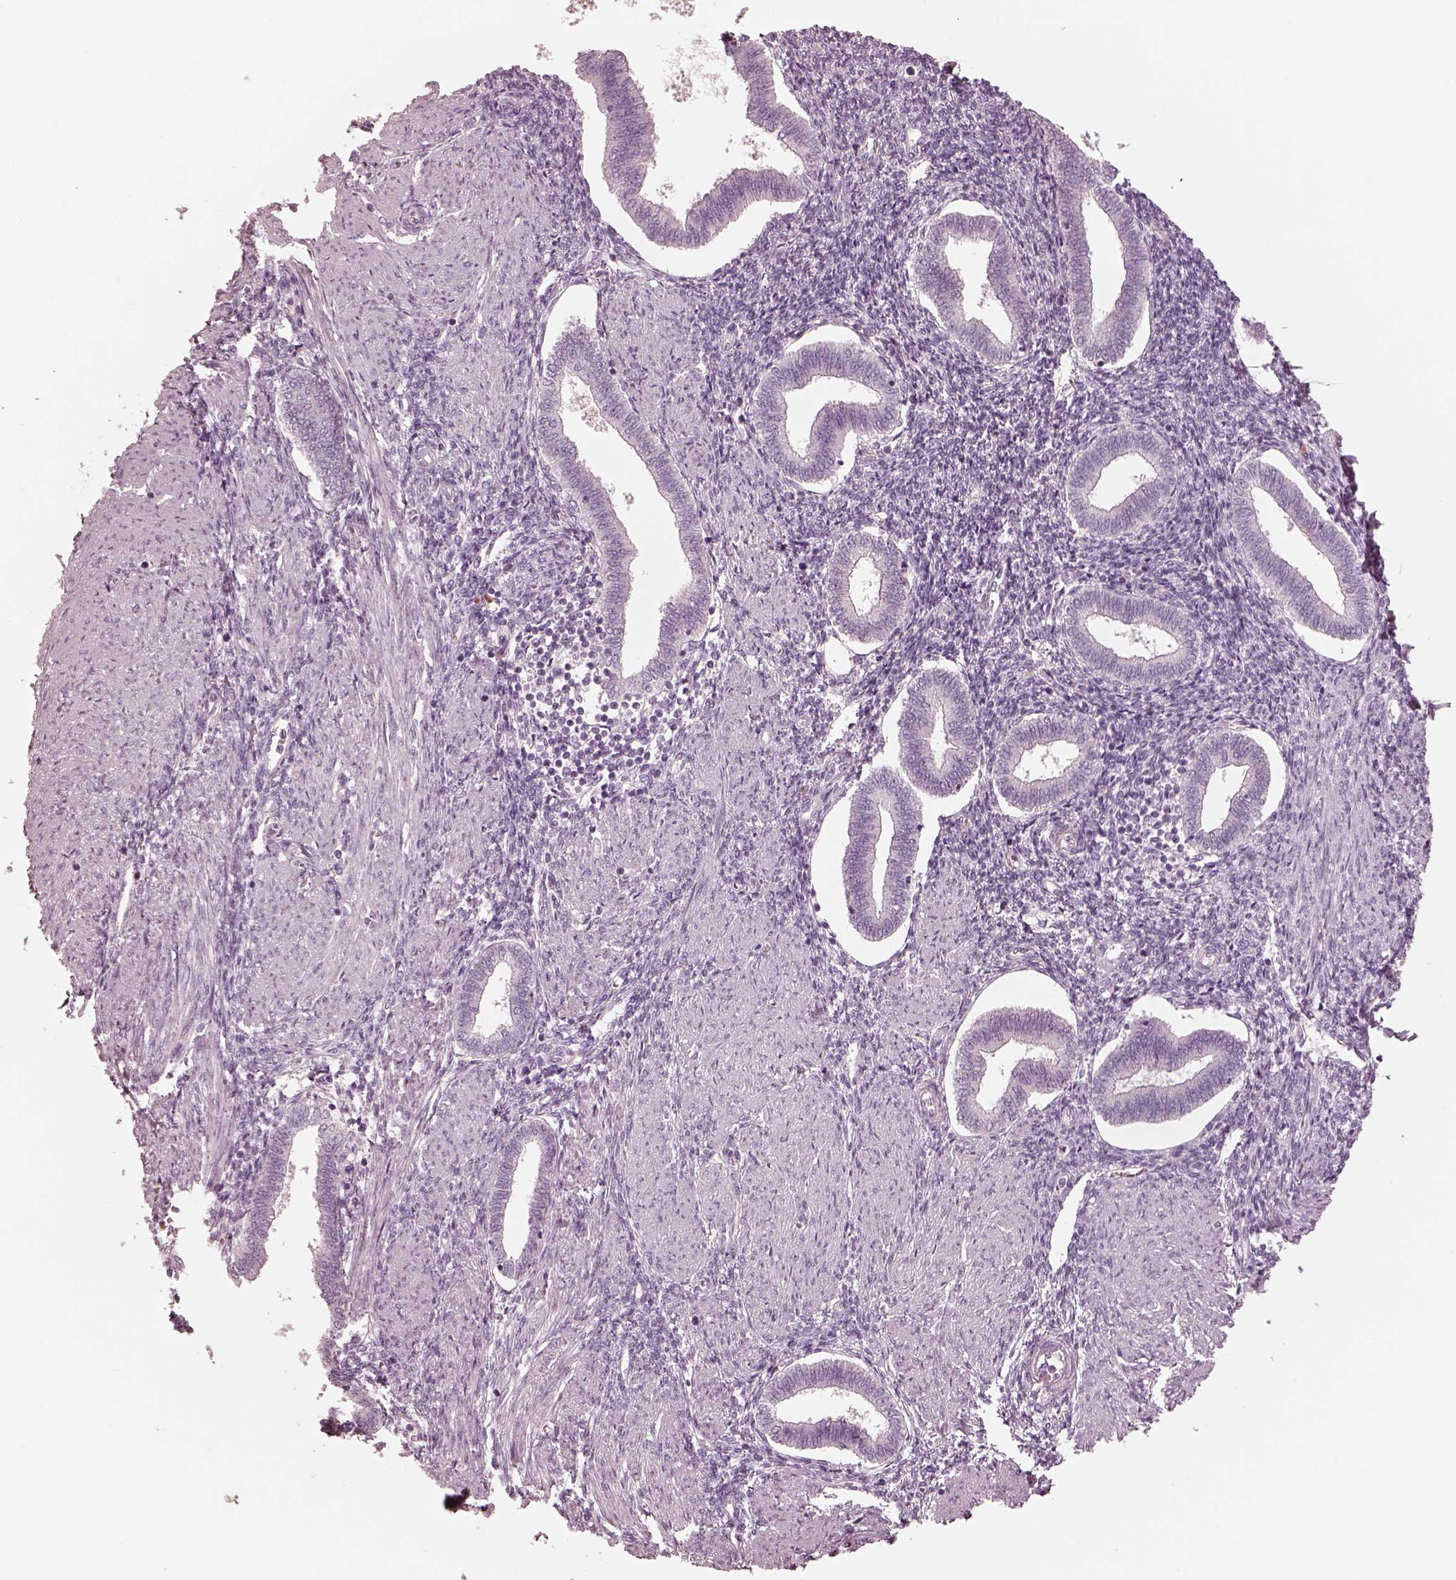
{"staining": {"intensity": "negative", "quantity": "none", "location": "none"}, "tissue": "endometrium", "cell_type": "Cells in endometrial stroma", "image_type": "normal", "snomed": [{"axis": "morphology", "description": "Normal tissue, NOS"}, {"axis": "topography", "description": "Endometrium"}], "caption": "An immunohistochemistry micrograph of unremarkable endometrium is shown. There is no staining in cells in endometrial stroma of endometrium.", "gene": "CADM2", "patient": {"sex": "female", "age": 42}}